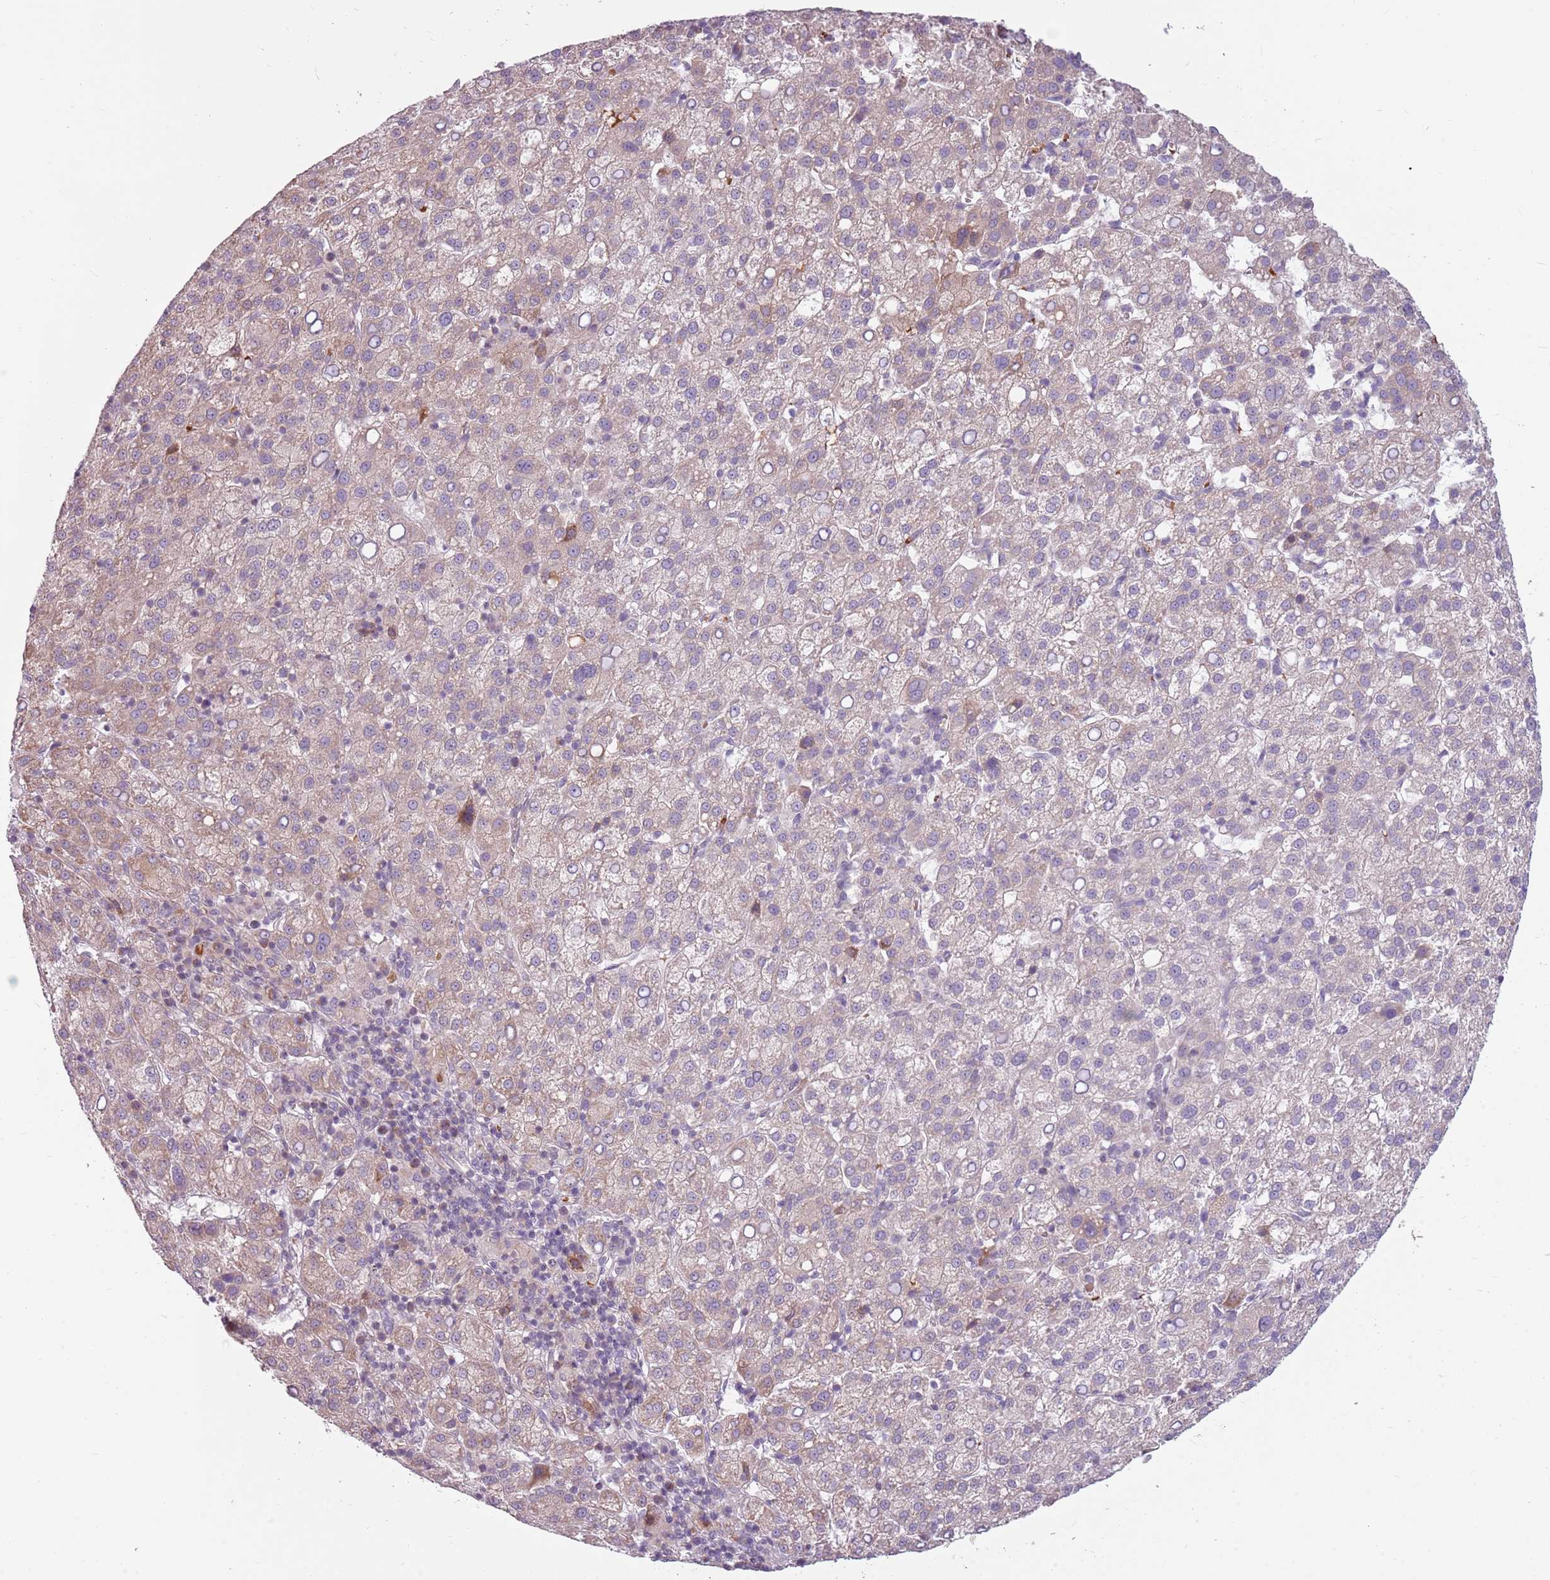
{"staining": {"intensity": "weak", "quantity": "<25%", "location": "cytoplasmic/membranous"}, "tissue": "liver cancer", "cell_type": "Tumor cells", "image_type": "cancer", "snomed": [{"axis": "morphology", "description": "Carcinoma, Hepatocellular, NOS"}, {"axis": "topography", "description": "Liver"}], "caption": "Immunohistochemical staining of liver cancer reveals no significant expression in tumor cells.", "gene": "HSPA14", "patient": {"sex": "female", "age": 58}}